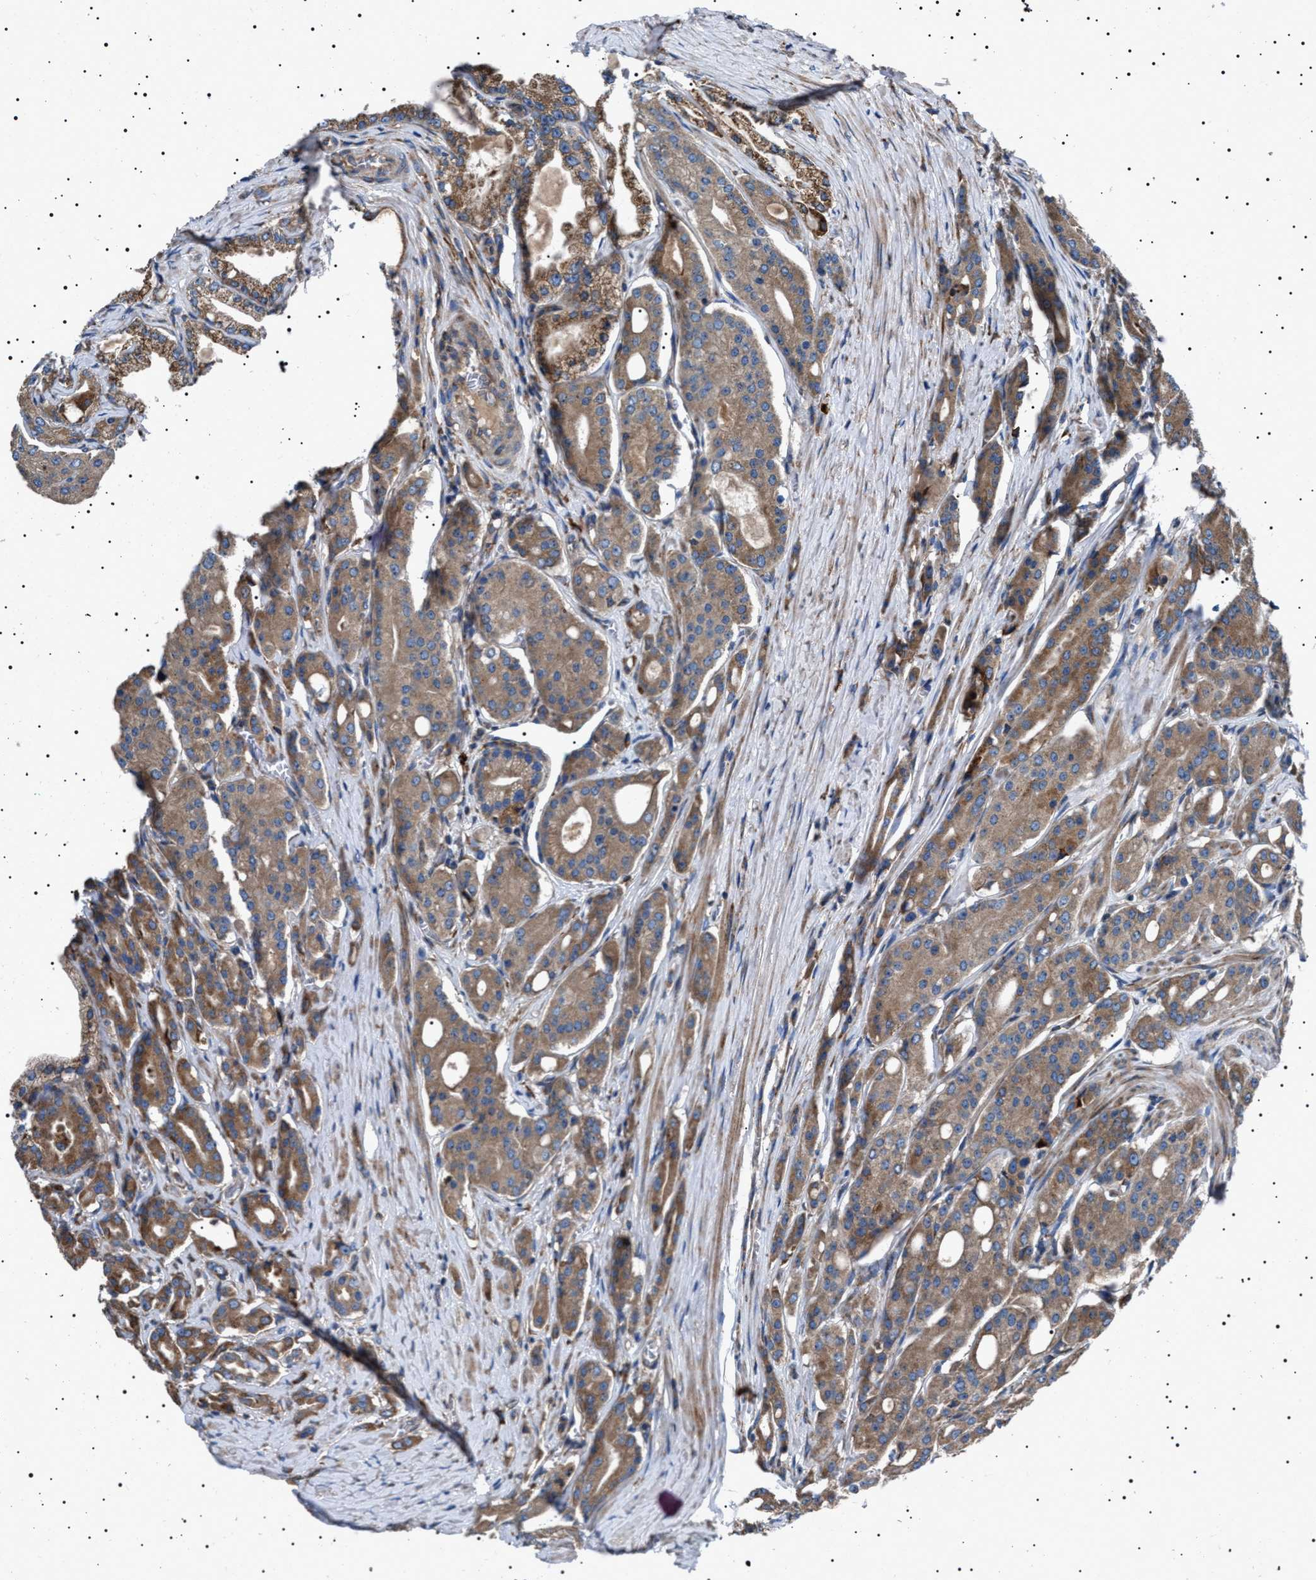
{"staining": {"intensity": "moderate", "quantity": ">75%", "location": "cytoplasmic/membranous"}, "tissue": "prostate cancer", "cell_type": "Tumor cells", "image_type": "cancer", "snomed": [{"axis": "morphology", "description": "Adenocarcinoma, High grade"}, {"axis": "topography", "description": "Prostate"}], "caption": "Immunohistochemistry (IHC) of prostate adenocarcinoma (high-grade) exhibits medium levels of moderate cytoplasmic/membranous staining in approximately >75% of tumor cells.", "gene": "TOP1MT", "patient": {"sex": "male", "age": 71}}